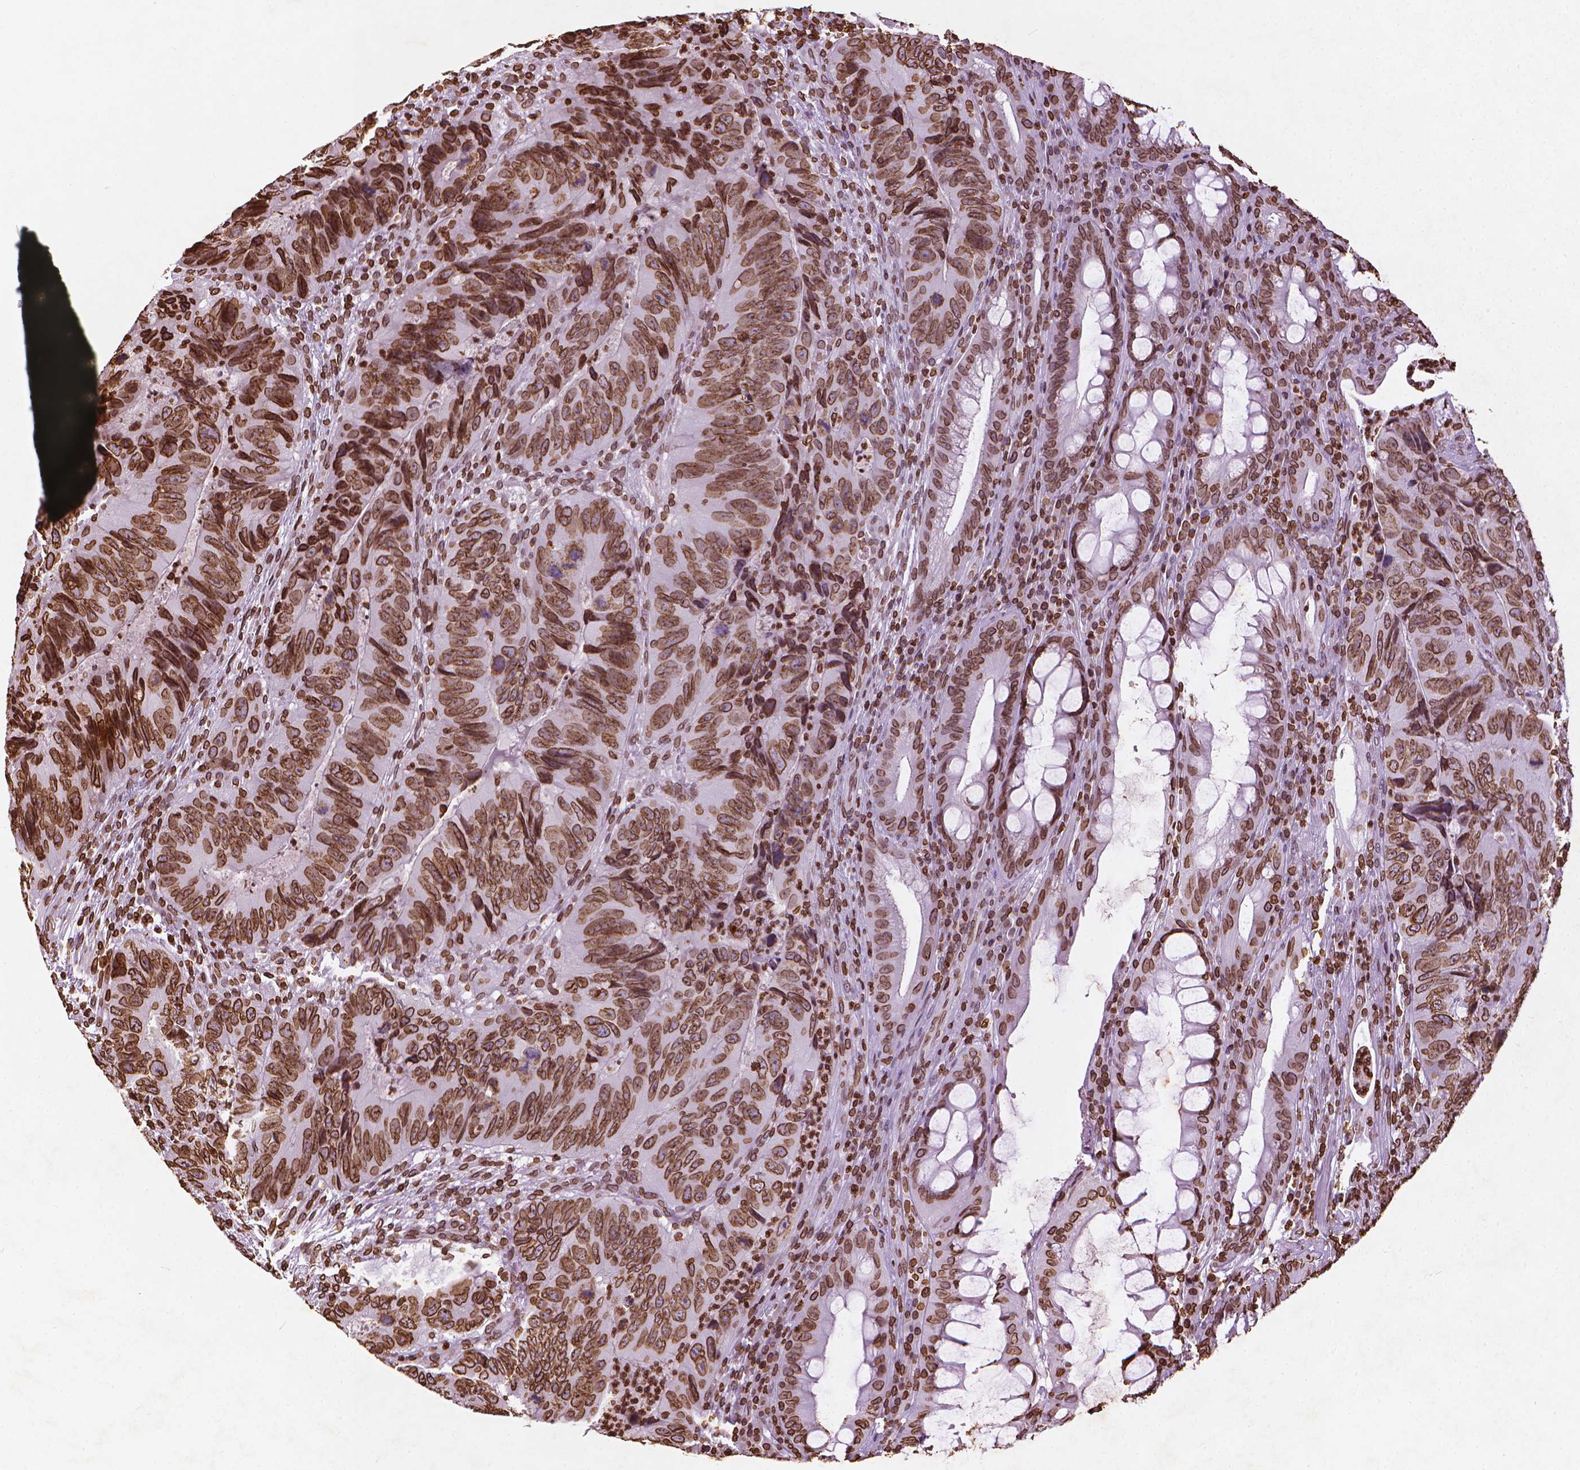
{"staining": {"intensity": "strong", "quantity": ">75%", "location": "cytoplasmic/membranous,nuclear"}, "tissue": "colorectal cancer", "cell_type": "Tumor cells", "image_type": "cancer", "snomed": [{"axis": "morphology", "description": "Adenocarcinoma, NOS"}, {"axis": "topography", "description": "Colon"}], "caption": "Immunohistochemistry staining of adenocarcinoma (colorectal), which exhibits high levels of strong cytoplasmic/membranous and nuclear positivity in about >75% of tumor cells indicating strong cytoplasmic/membranous and nuclear protein positivity. The staining was performed using DAB (3,3'-diaminobenzidine) (brown) for protein detection and nuclei were counterstained in hematoxylin (blue).", "gene": "LMNB1", "patient": {"sex": "male", "age": 79}}